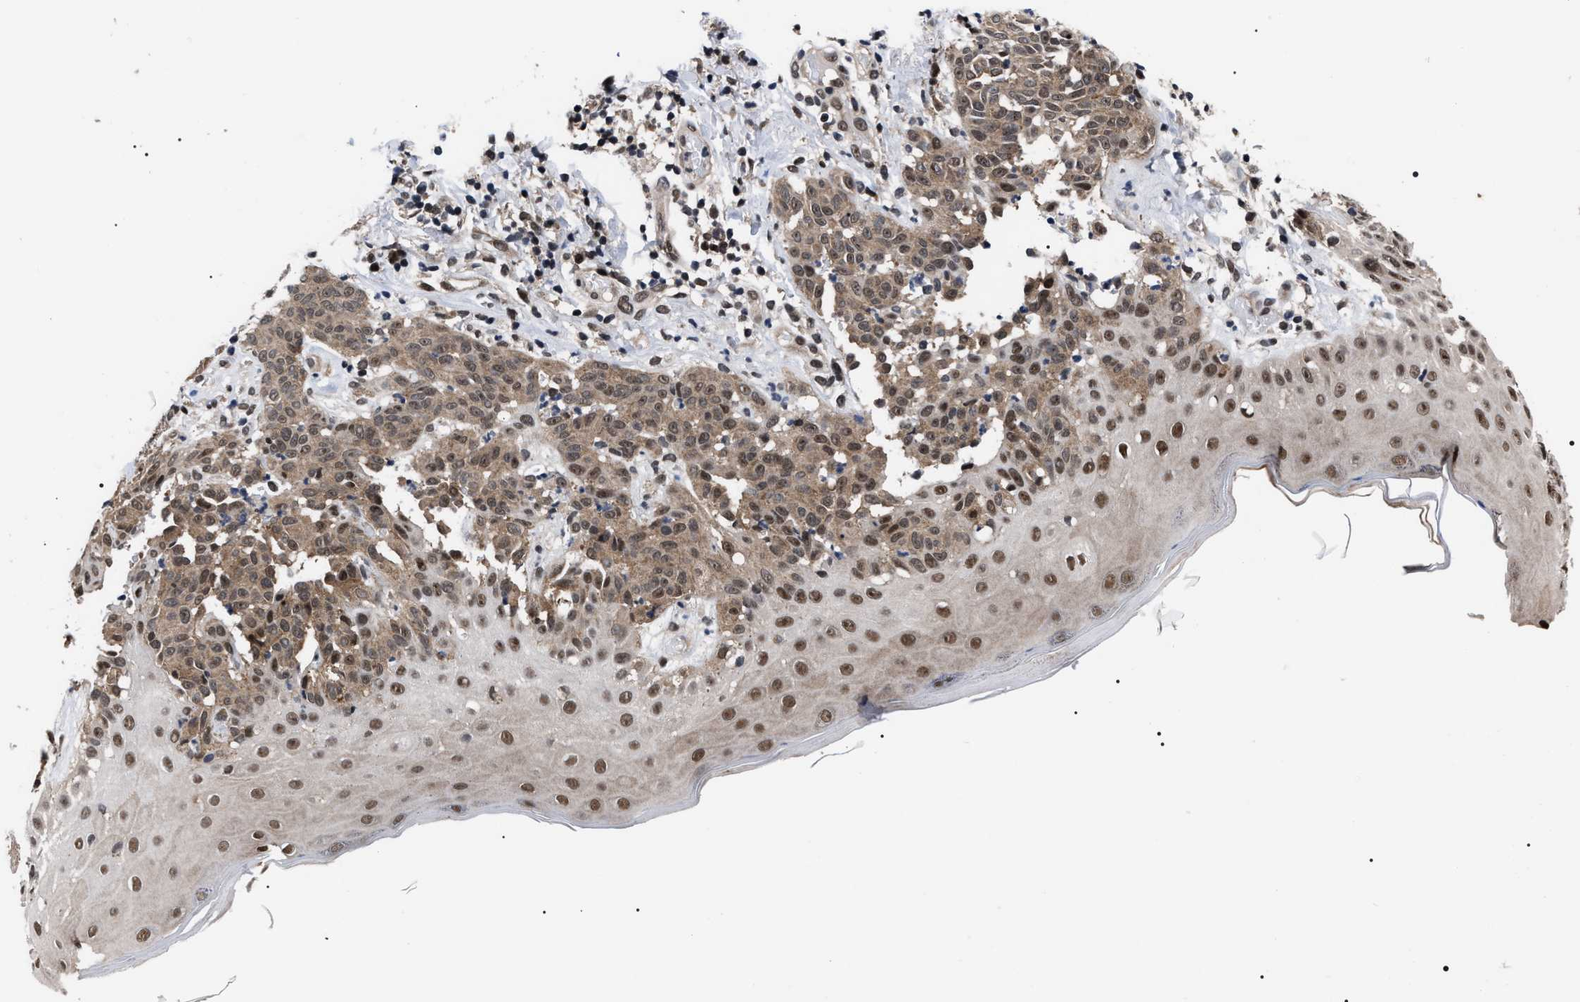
{"staining": {"intensity": "moderate", "quantity": ">75%", "location": "cytoplasmic/membranous"}, "tissue": "melanoma", "cell_type": "Tumor cells", "image_type": "cancer", "snomed": [{"axis": "morphology", "description": "Malignant melanoma, NOS"}, {"axis": "topography", "description": "Skin"}], "caption": "Brown immunohistochemical staining in melanoma reveals moderate cytoplasmic/membranous staining in approximately >75% of tumor cells.", "gene": "CSNK2A1", "patient": {"sex": "male", "age": 64}}